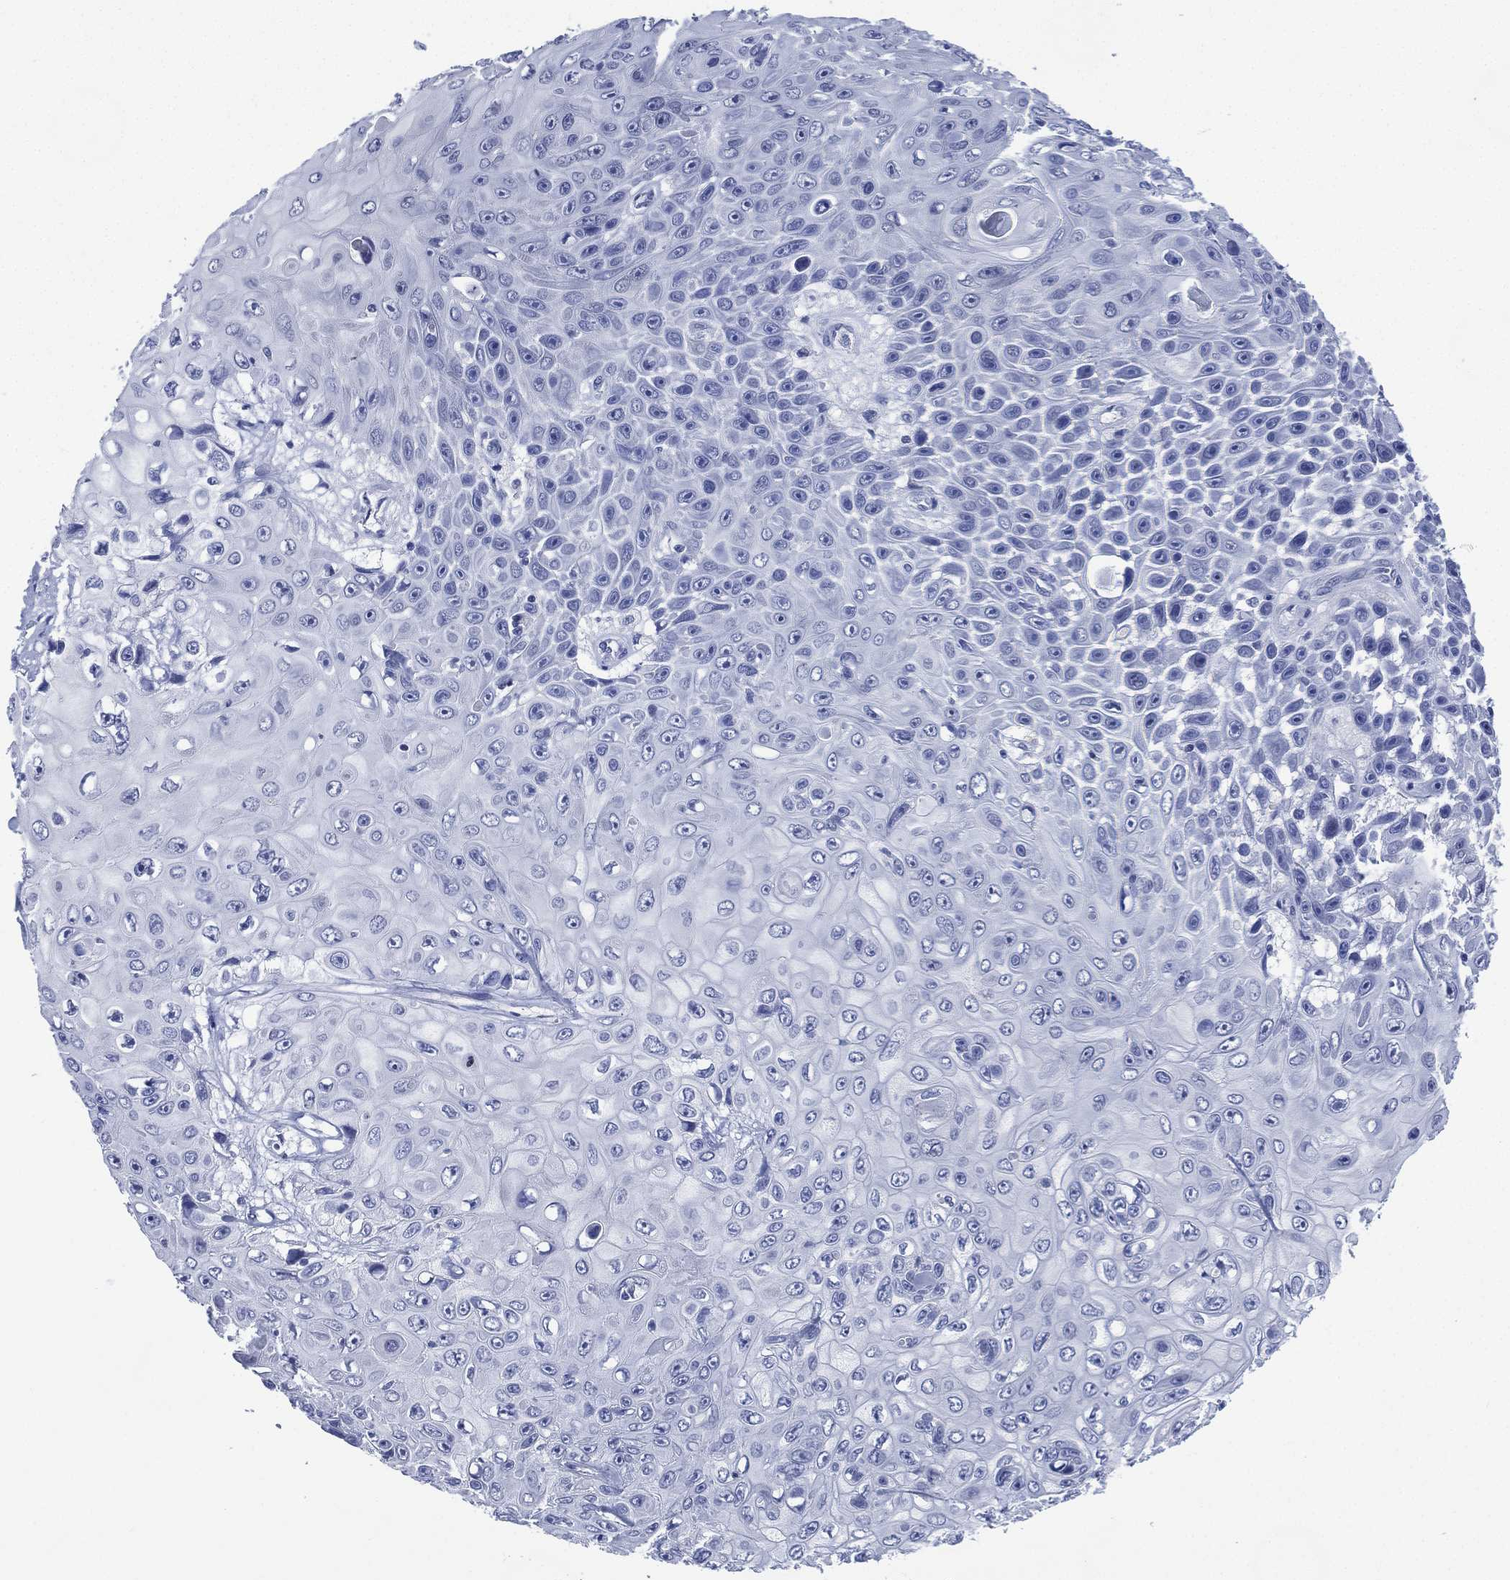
{"staining": {"intensity": "negative", "quantity": "none", "location": "none"}, "tissue": "skin cancer", "cell_type": "Tumor cells", "image_type": "cancer", "snomed": [{"axis": "morphology", "description": "Squamous cell carcinoma, NOS"}, {"axis": "topography", "description": "Skin"}], "caption": "Immunohistochemistry (IHC) histopathology image of skin squamous cell carcinoma stained for a protein (brown), which reveals no staining in tumor cells. (DAB immunohistochemistry visualized using brightfield microscopy, high magnification).", "gene": "TMEM247", "patient": {"sex": "male", "age": 82}}